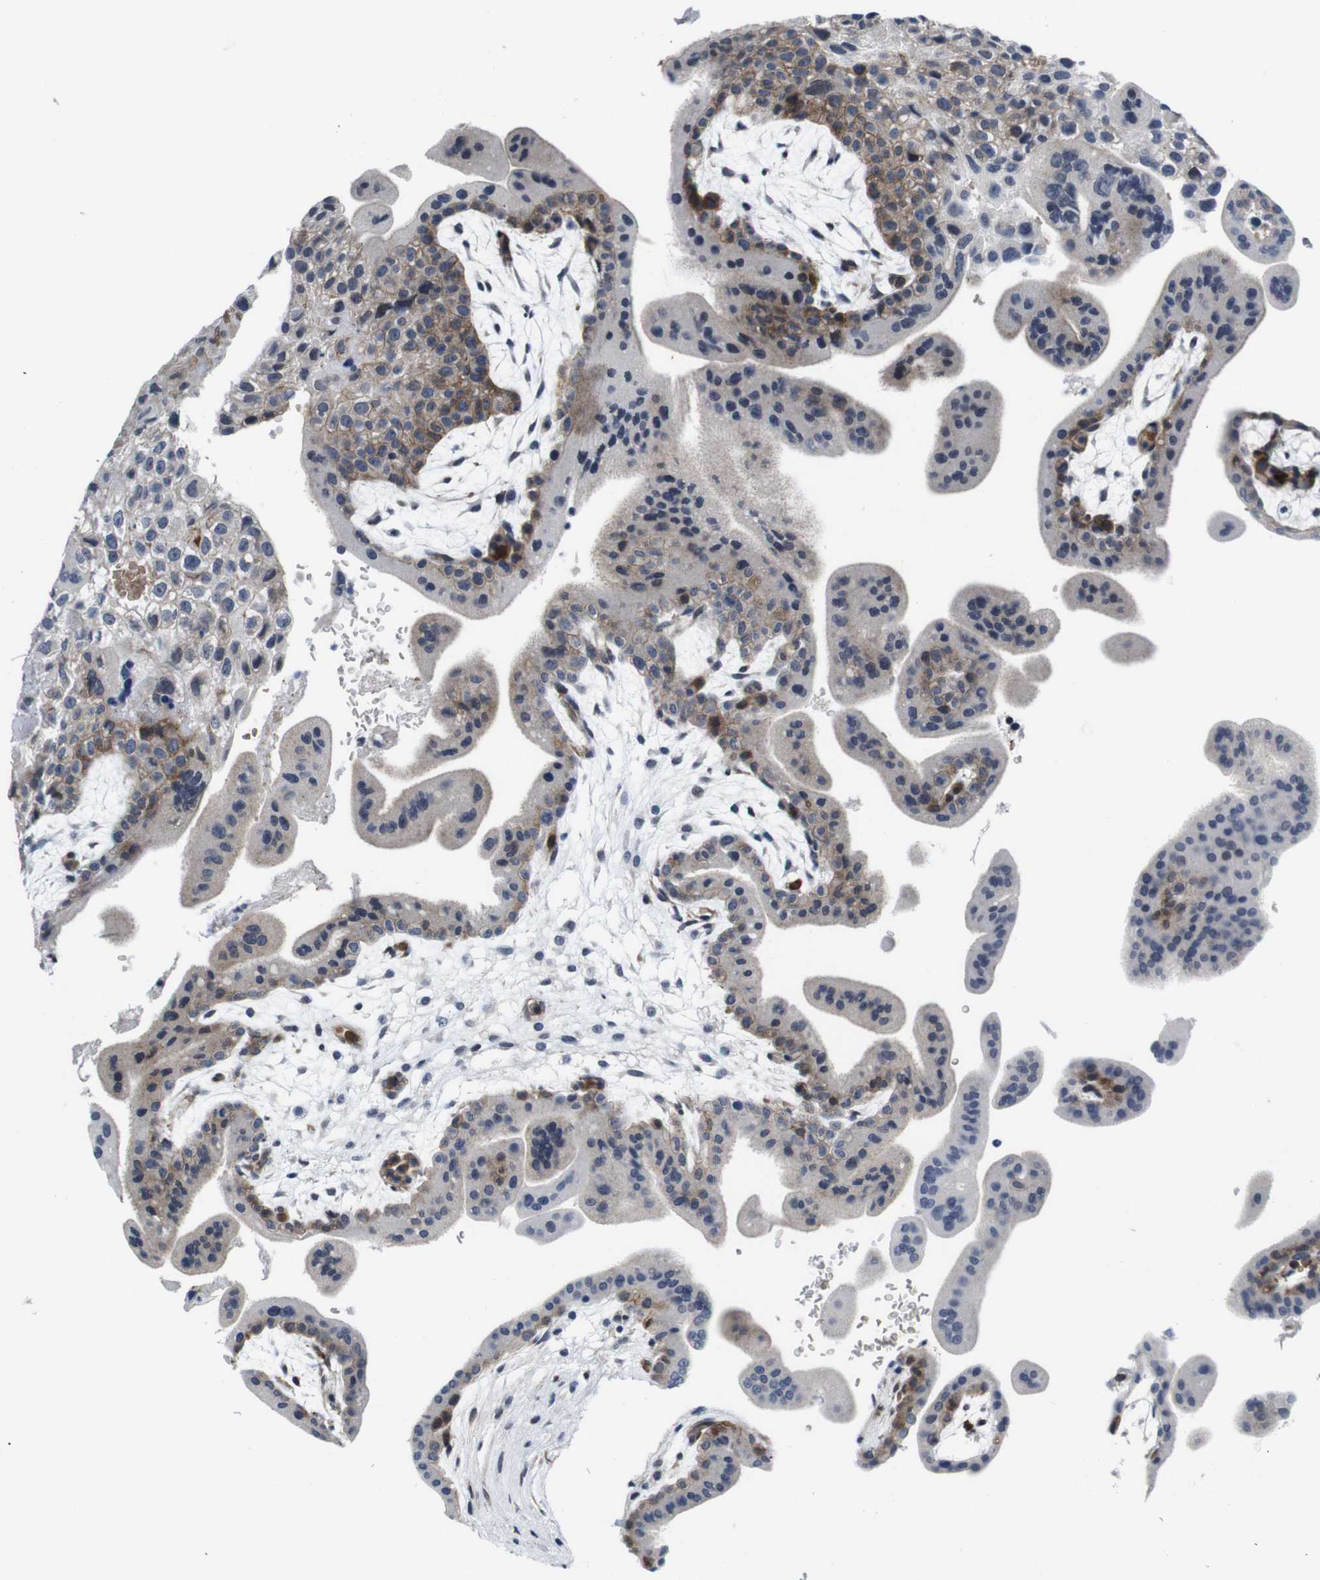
{"staining": {"intensity": "weak", "quantity": "25%-75%", "location": "cytoplasmic/membranous"}, "tissue": "placenta", "cell_type": "Trophoblastic cells", "image_type": "normal", "snomed": [{"axis": "morphology", "description": "Normal tissue, NOS"}, {"axis": "topography", "description": "Placenta"}], "caption": "This is a photomicrograph of IHC staining of benign placenta, which shows weak positivity in the cytoplasmic/membranous of trophoblastic cells.", "gene": "SOCS3", "patient": {"sex": "female", "age": 35}}